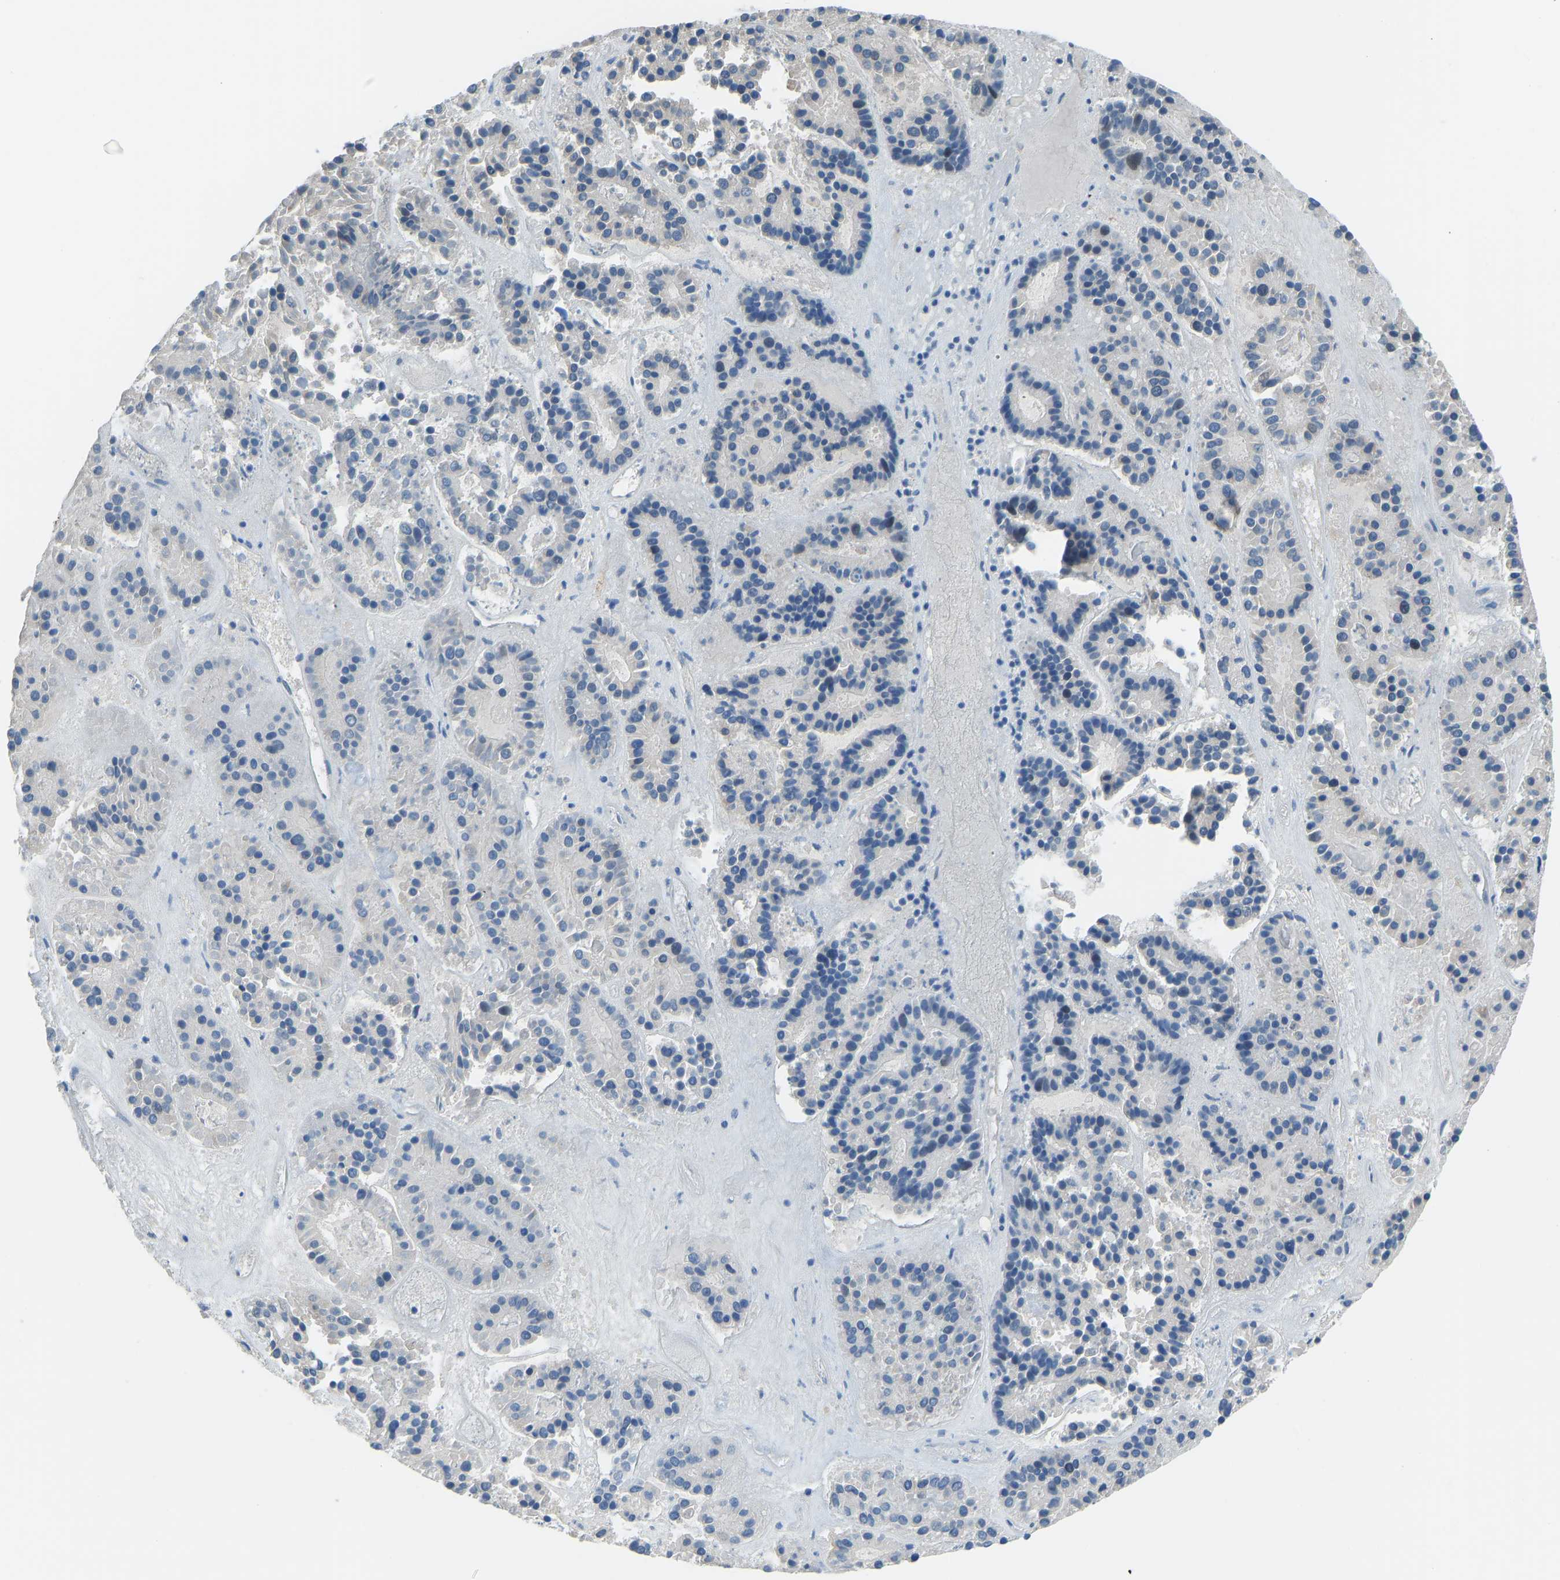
{"staining": {"intensity": "negative", "quantity": "none", "location": "none"}, "tissue": "pancreatic cancer", "cell_type": "Tumor cells", "image_type": "cancer", "snomed": [{"axis": "morphology", "description": "Adenocarcinoma, NOS"}, {"axis": "topography", "description": "Pancreas"}], "caption": "Immunohistochemistry (IHC) of adenocarcinoma (pancreatic) demonstrates no expression in tumor cells. (DAB immunohistochemistry (IHC) with hematoxylin counter stain).", "gene": "SMIM20", "patient": {"sex": "male", "age": 50}}